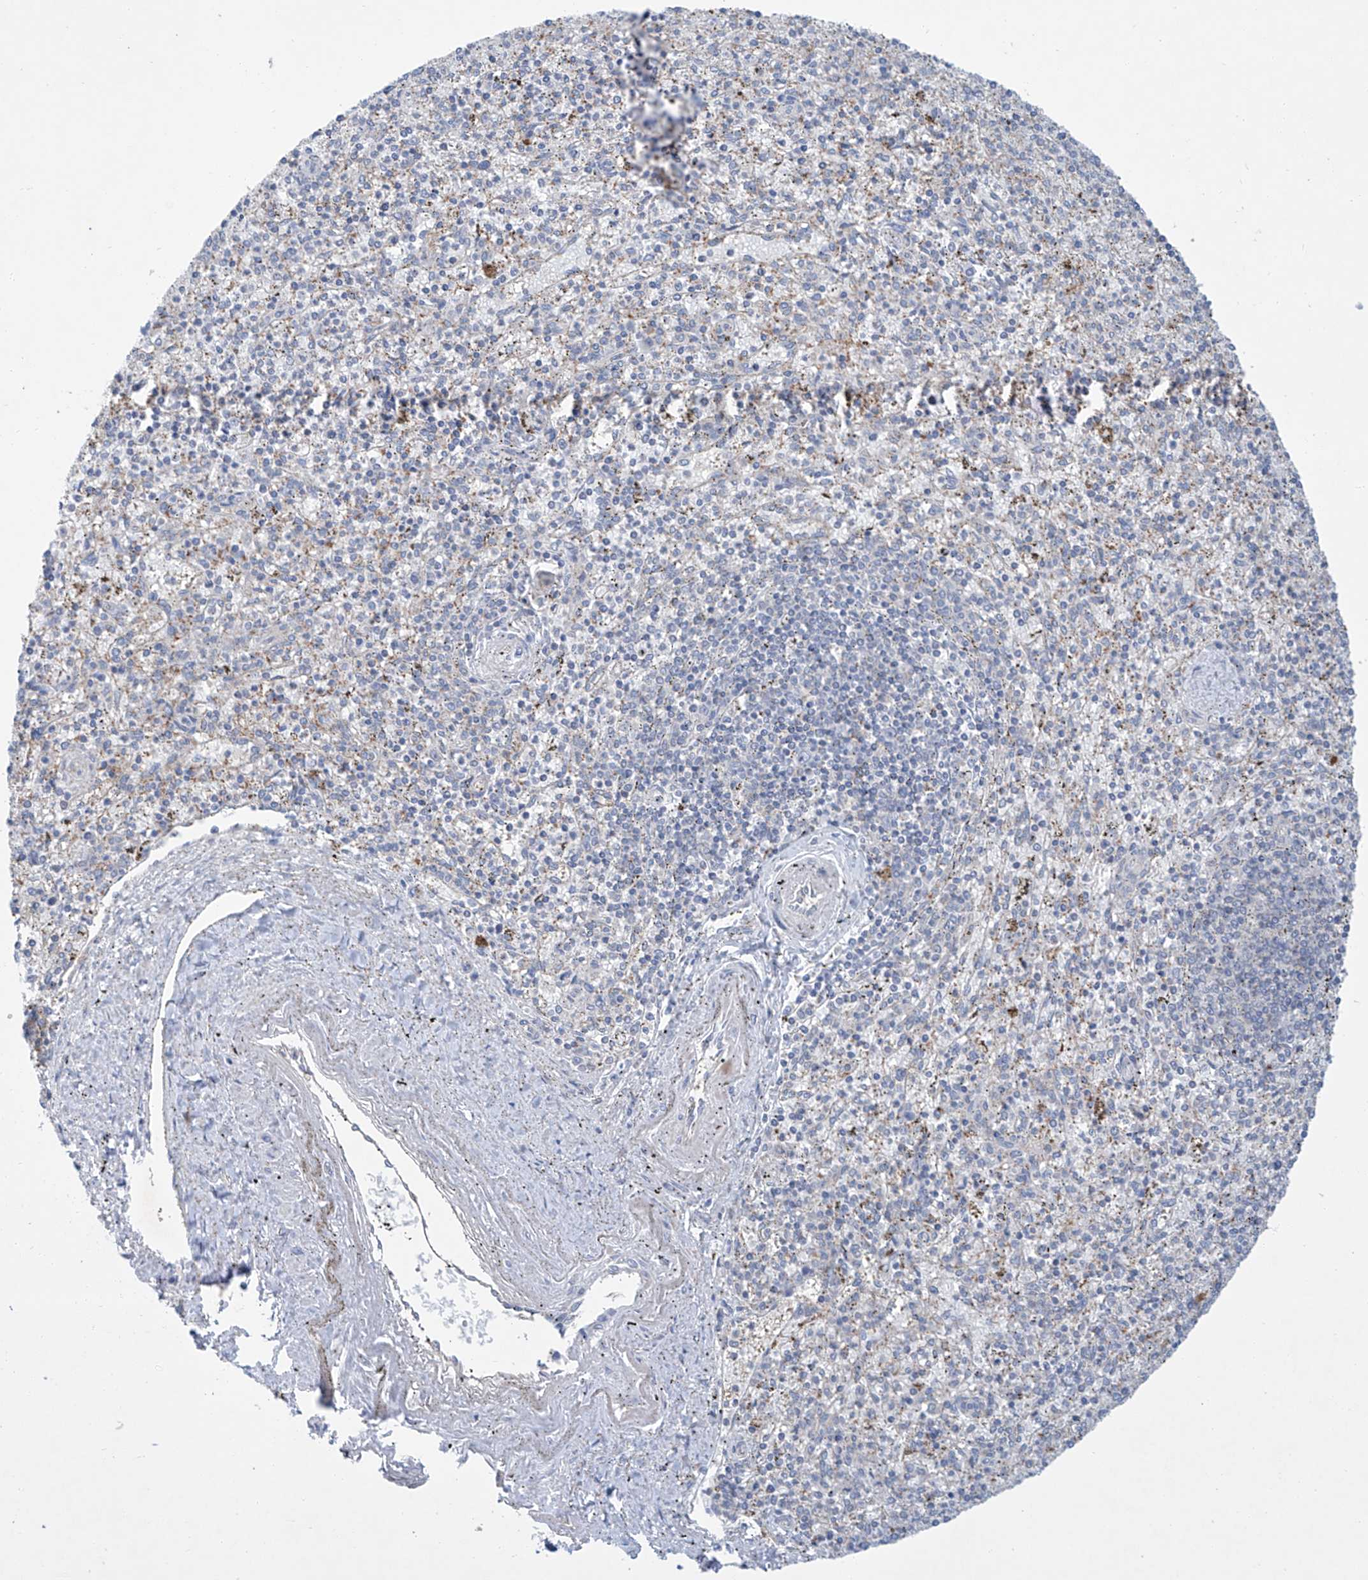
{"staining": {"intensity": "negative", "quantity": "none", "location": "none"}, "tissue": "spleen", "cell_type": "Cells in red pulp", "image_type": "normal", "snomed": [{"axis": "morphology", "description": "Normal tissue, NOS"}, {"axis": "topography", "description": "Spleen"}], "caption": "High power microscopy histopathology image of an IHC histopathology image of normal spleen, revealing no significant staining in cells in red pulp.", "gene": "SIX4", "patient": {"sex": "male", "age": 72}}